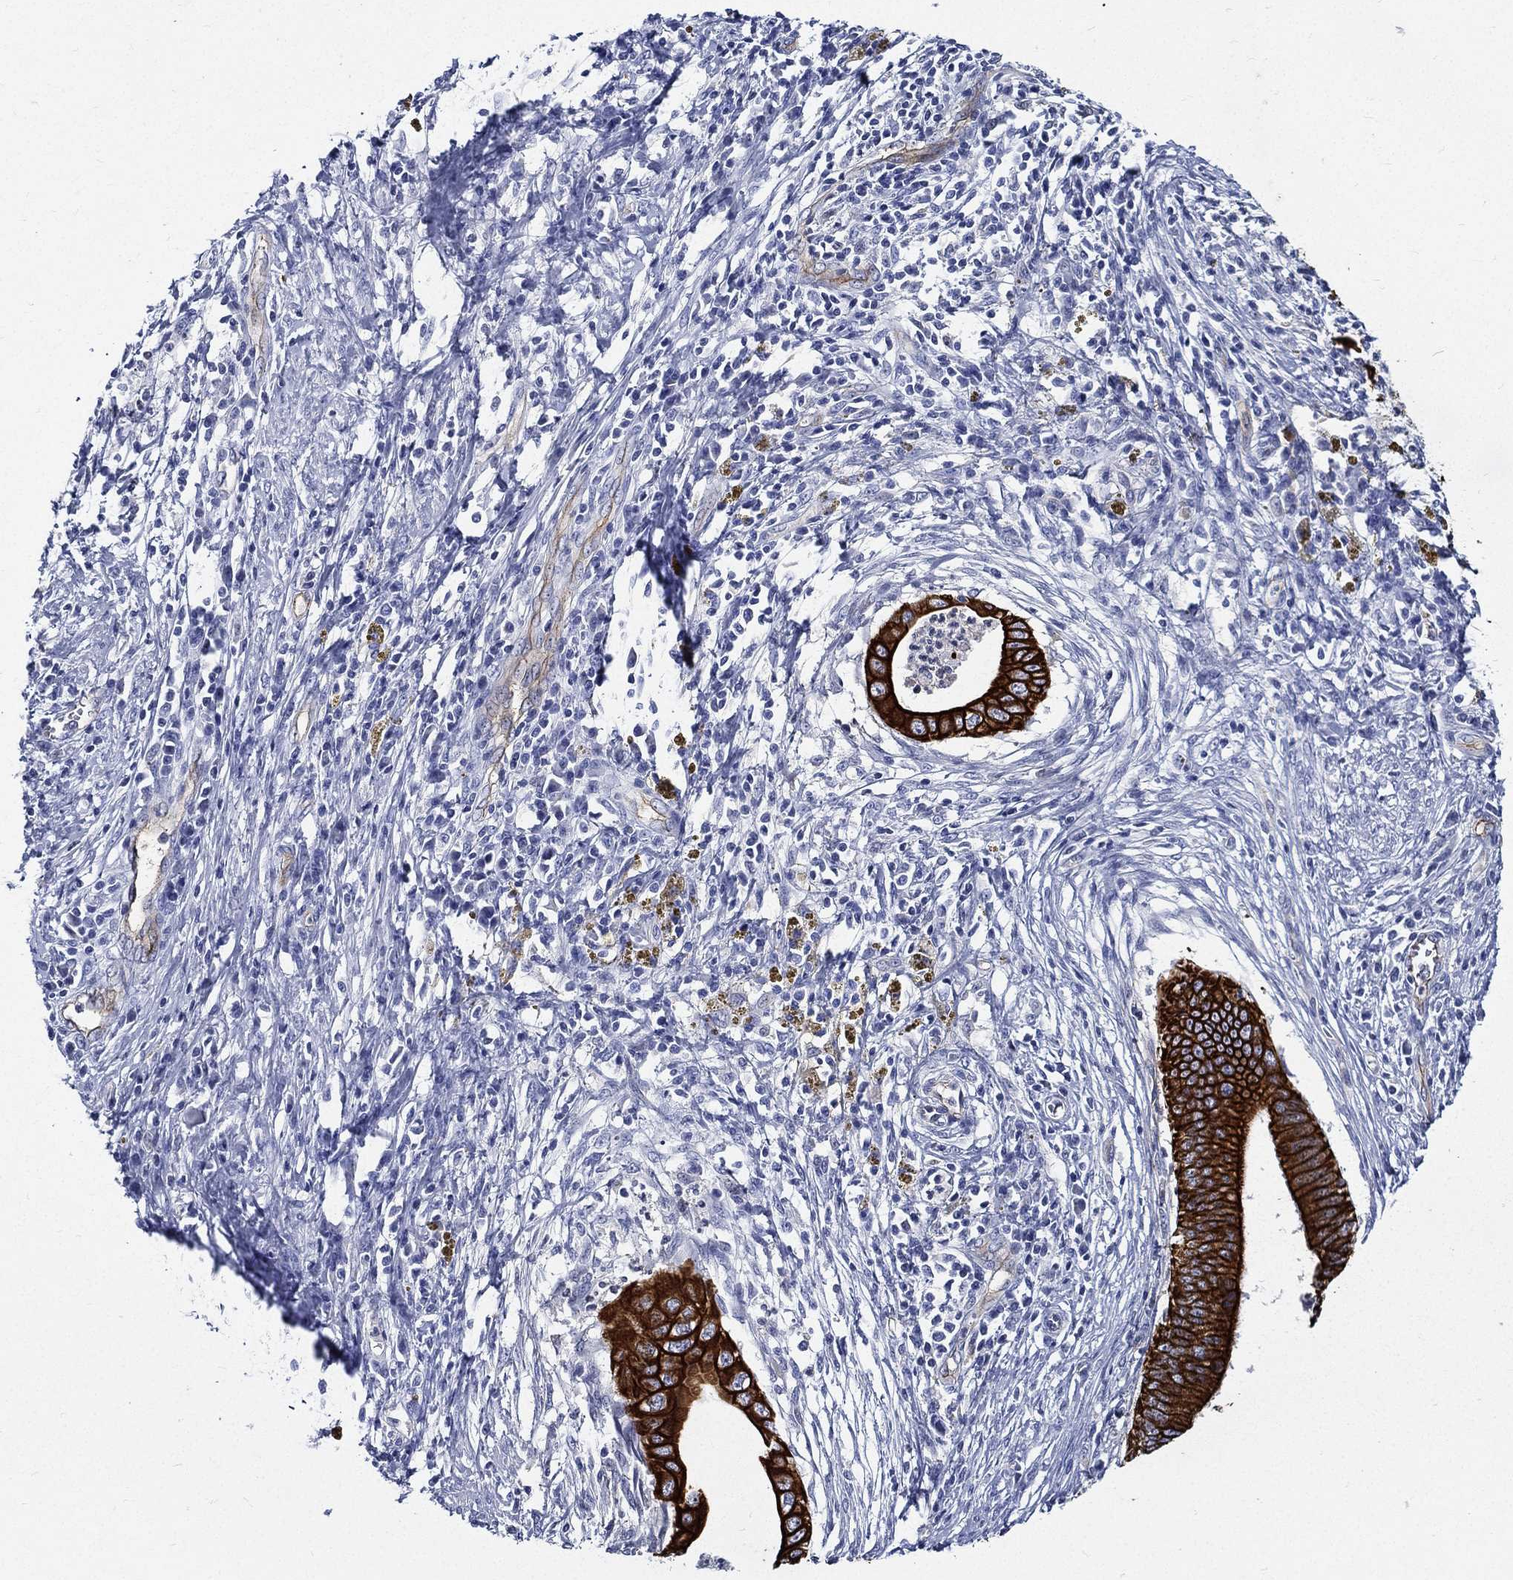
{"staining": {"intensity": "strong", "quantity": ">75%", "location": "cytoplasmic/membranous"}, "tissue": "cervical cancer", "cell_type": "Tumor cells", "image_type": "cancer", "snomed": [{"axis": "morphology", "description": "Adenocarcinoma, NOS"}, {"axis": "topography", "description": "Cervix"}], "caption": "Human cervical cancer stained with a brown dye demonstrates strong cytoplasmic/membranous positive positivity in approximately >75% of tumor cells.", "gene": "NEDD9", "patient": {"sex": "female", "age": 42}}